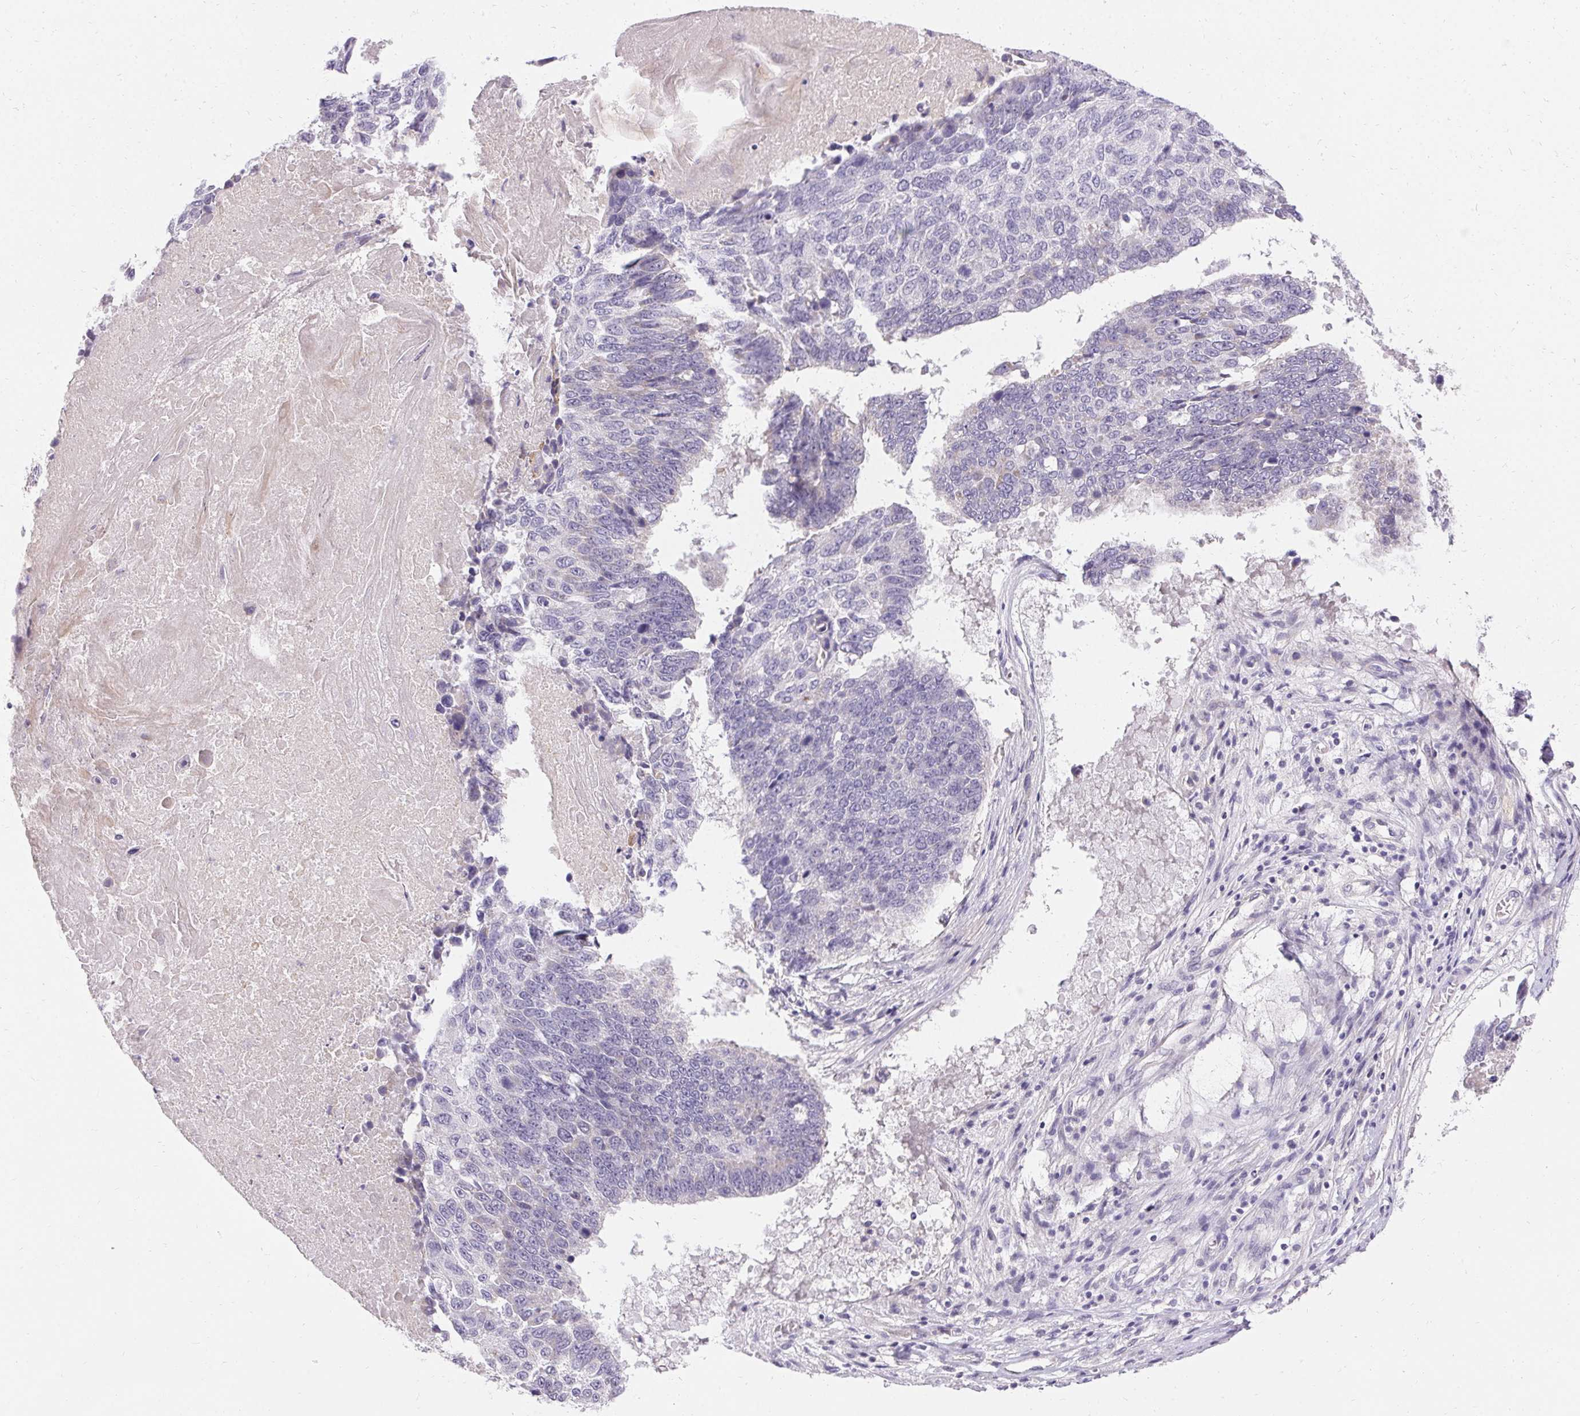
{"staining": {"intensity": "negative", "quantity": "none", "location": "none"}, "tissue": "lung cancer", "cell_type": "Tumor cells", "image_type": "cancer", "snomed": [{"axis": "morphology", "description": "Squamous cell carcinoma, NOS"}, {"axis": "topography", "description": "Lung"}], "caption": "This is a histopathology image of immunohistochemistry (IHC) staining of squamous cell carcinoma (lung), which shows no expression in tumor cells.", "gene": "TRIP13", "patient": {"sex": "male", "age": 73}}